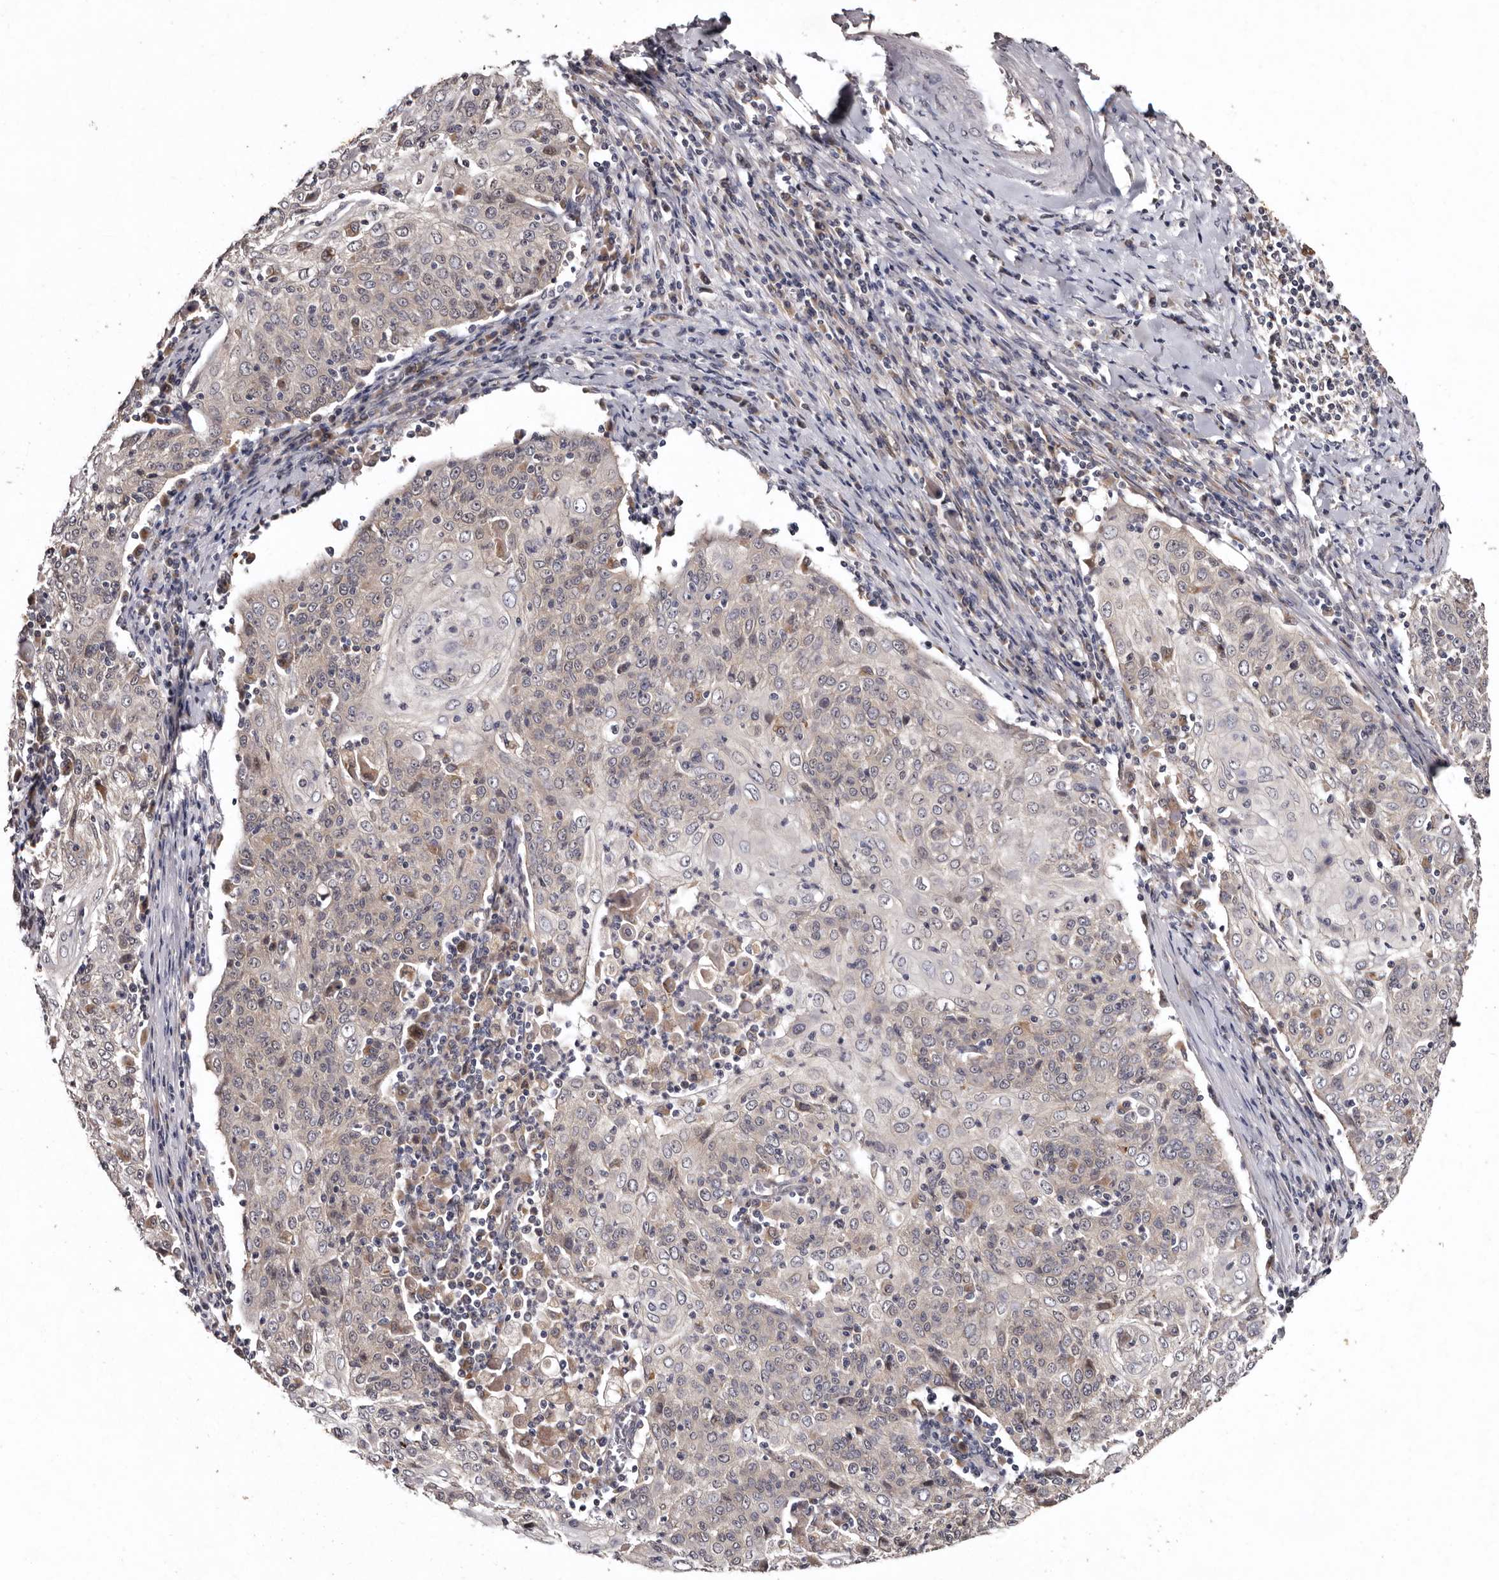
{"staining": {"intensity": "weak", "quantity": "<25%", "location": "cytoplasmic/membranous"}, "tissue": "cervical cancer", "cell_type": "Tumor cells", "image_type": "cancer", "snomed": [{"axis": "morphology", "description": "Squamous cell carcinoma, NOS"}, {"axis": "topography", "description": "Cervix"}], "caption": "Image shows no protein positivity in tumor cells of cervical squamous cell carcinoma tissue.", "gene": "FAM91A1", "patient": {"sex": "female", "age": 48}}